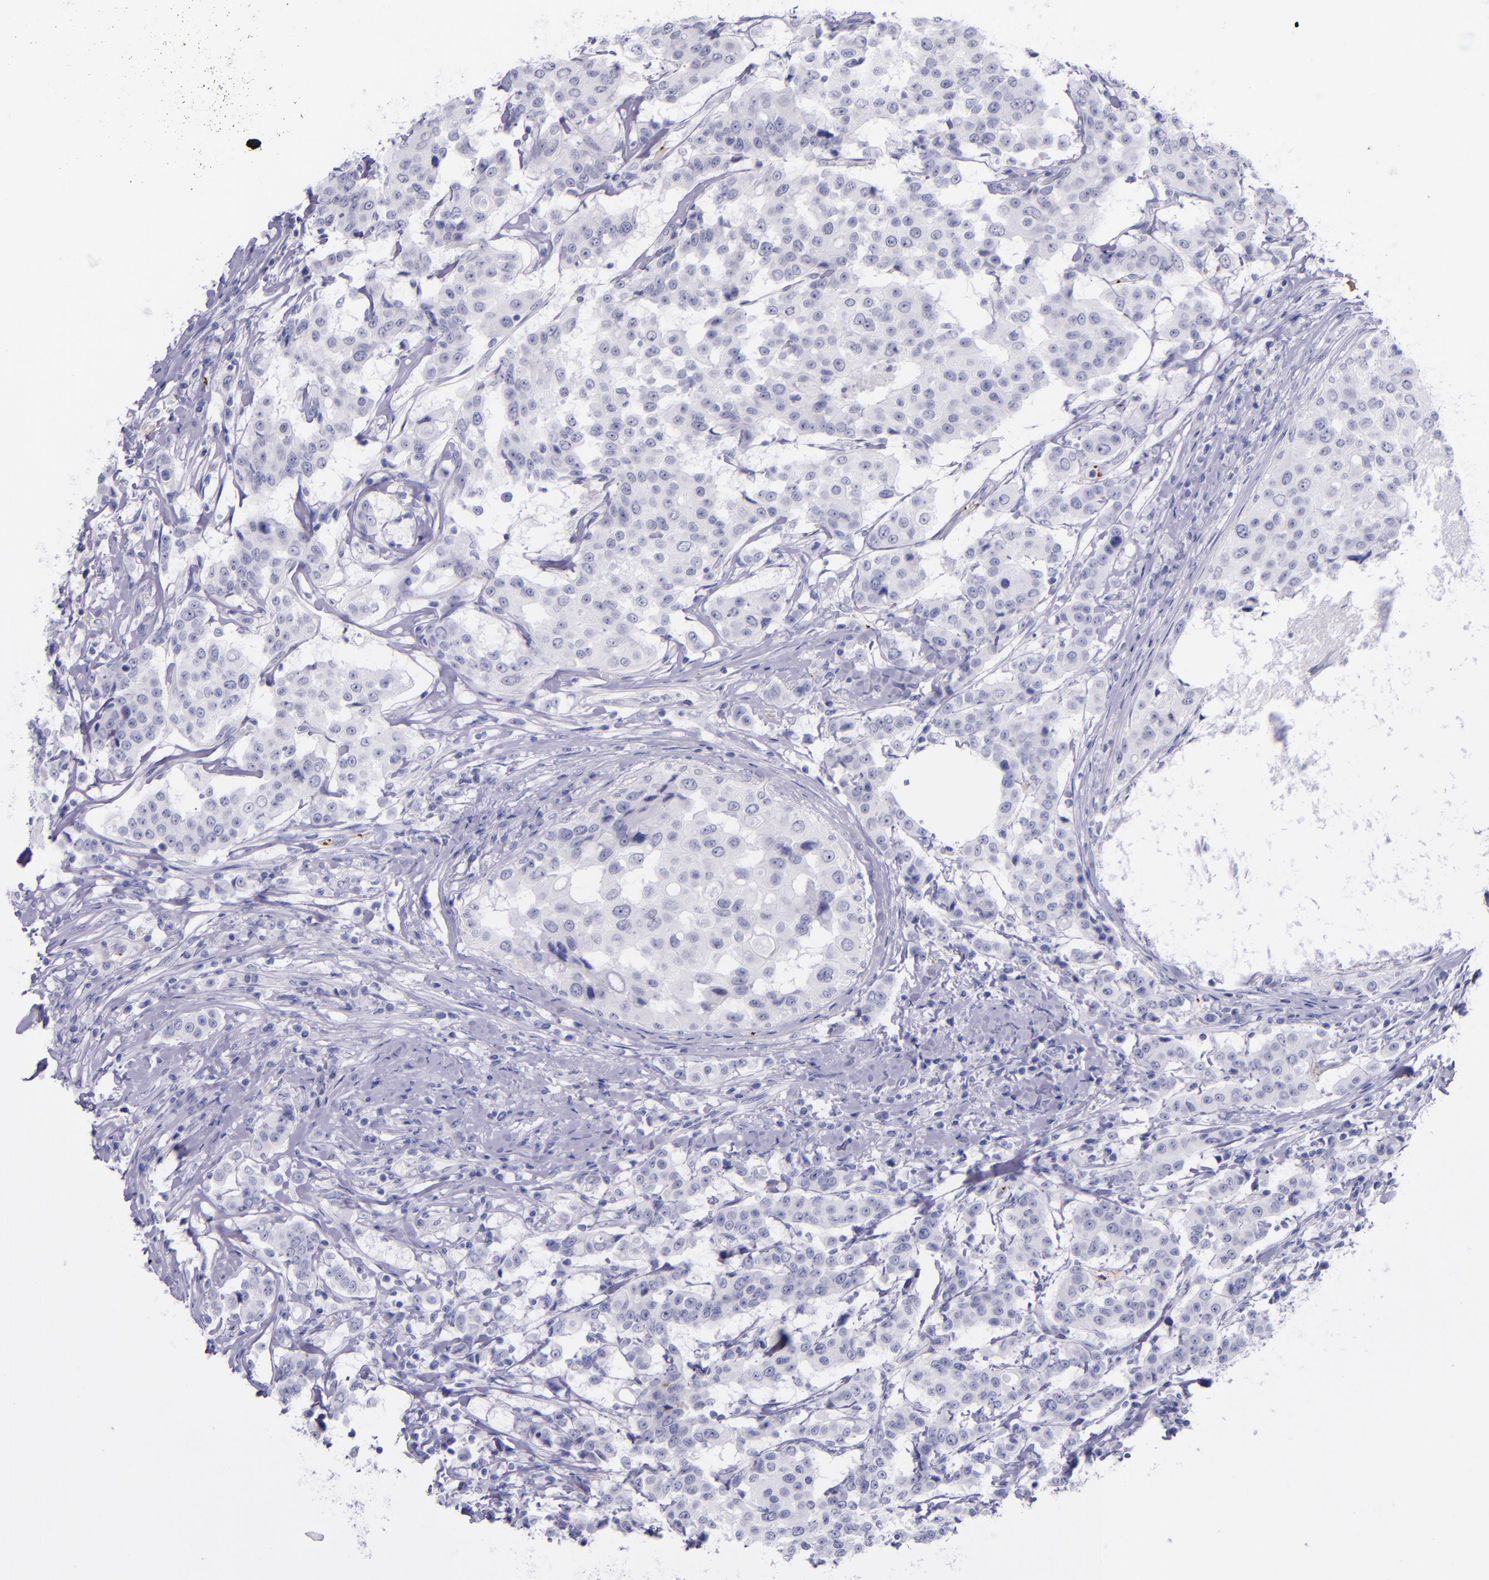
{"staining": {"intensity": "negative", "quantity": "none", "location": "none"}, "tissue": "breast cancer", "cell_type": "Tumor cells", "image_type": "cancer", "snomed": [{"axis": "morphology", "description": "Duct carcinoma"}, {"axis": "topography", "description": "Breast"}], "caption": "Tumor cells are negative for brown protein staining in breast cancer (invasive ductal carcinoma).", "gene": "SELE", "patient": {"sex": "female", "age": 27}}